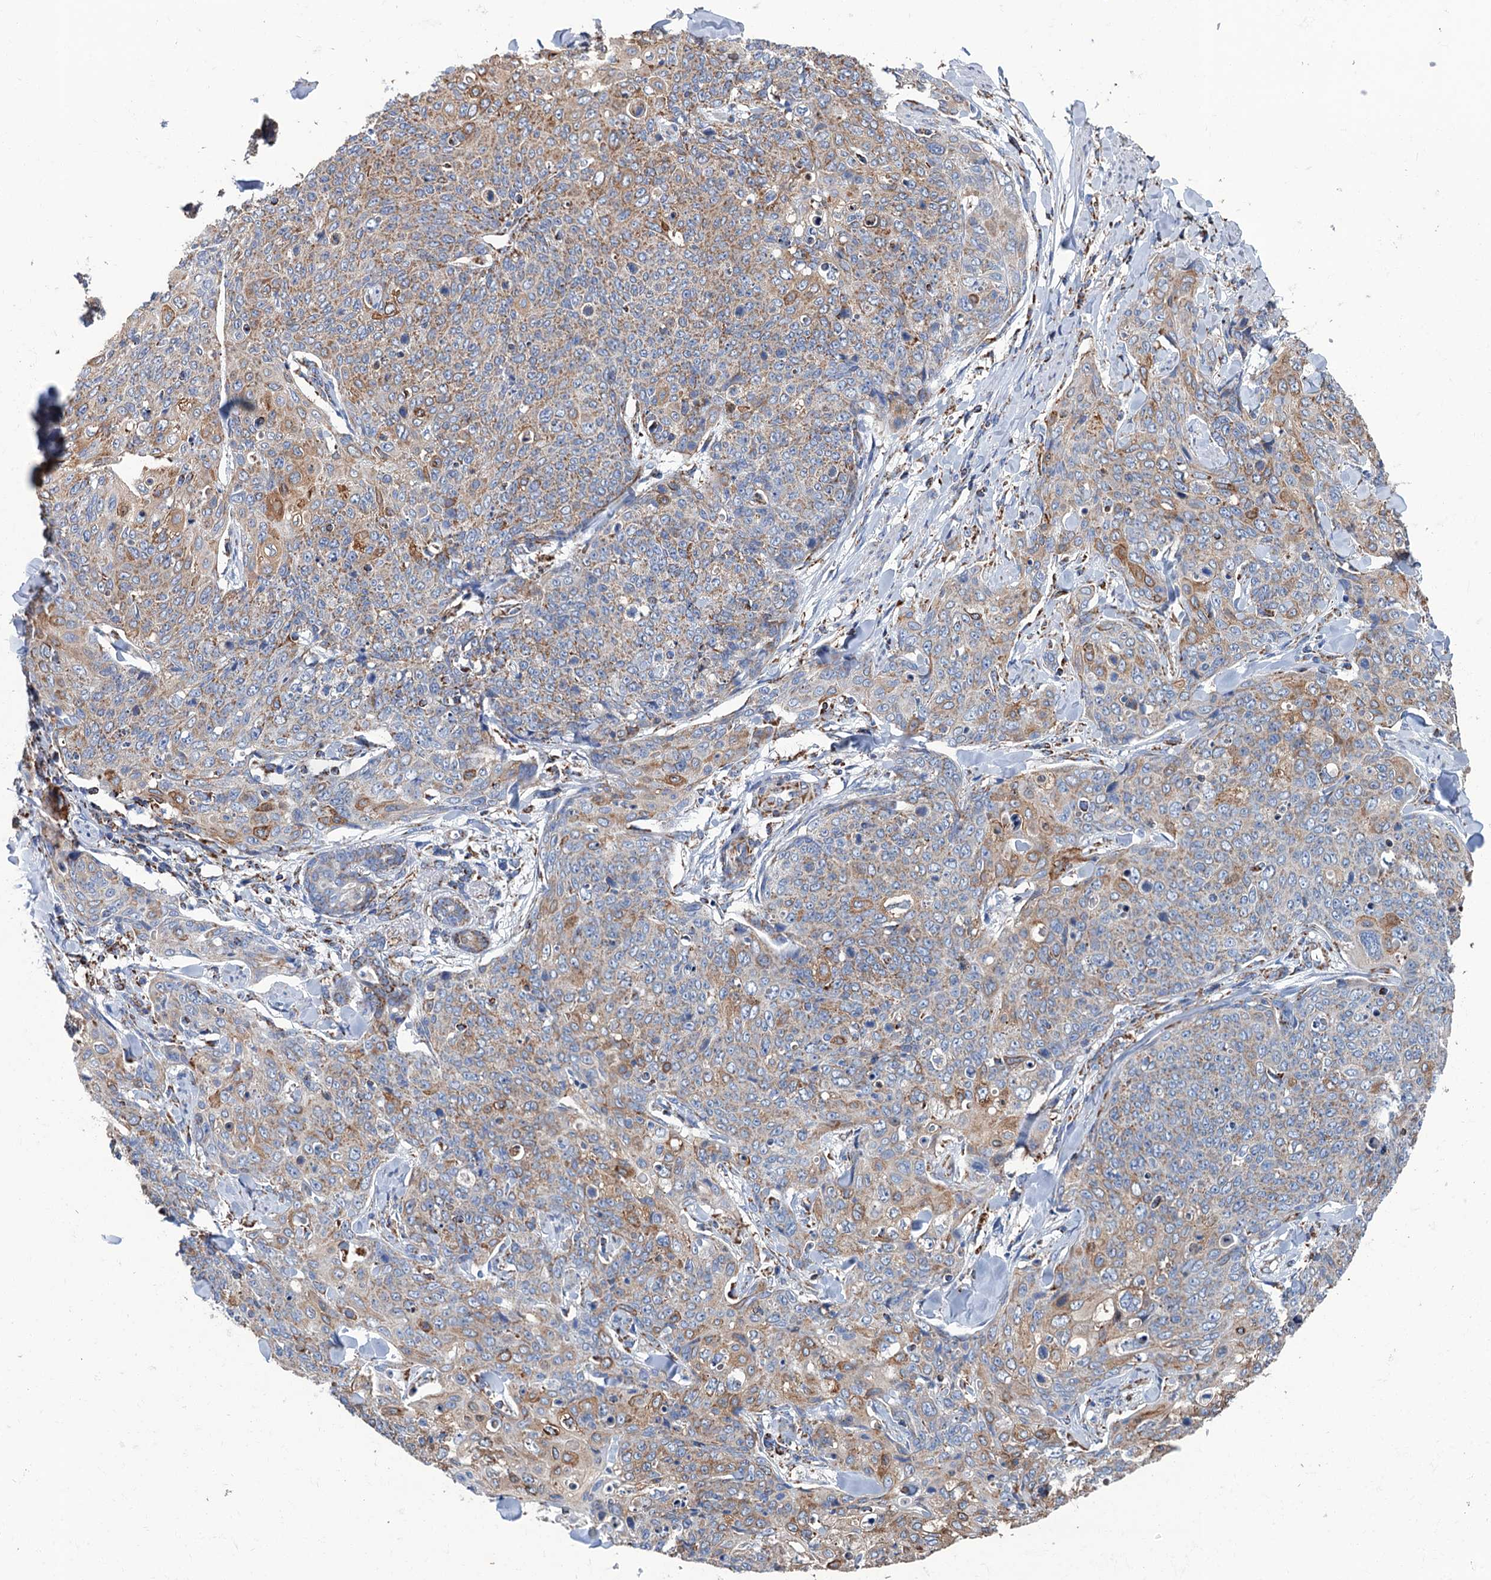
{"staining": {"intensity": "moderate", "quantity": "25%-75%", "location": "cytoplasmic/membranous"}, "tissue": "skin cancer", "cell_type": "Tumor cells", "image_type": "cancer", "snomed": [{"axis": "morphology", "description": "Squamous cell carcinoma, NOS"}, {"axis": "topography", "description": "Skin"}, {"axis": "topography", "description": "Vulva"}], "caption": "A photomicrograph of human skin cancer stained for a protein demonstrates moderate cytoplasmic/membranous brown staining in tumor cells.", "gene": "IVD", "patient": {"sex": "female", "age": 85}}